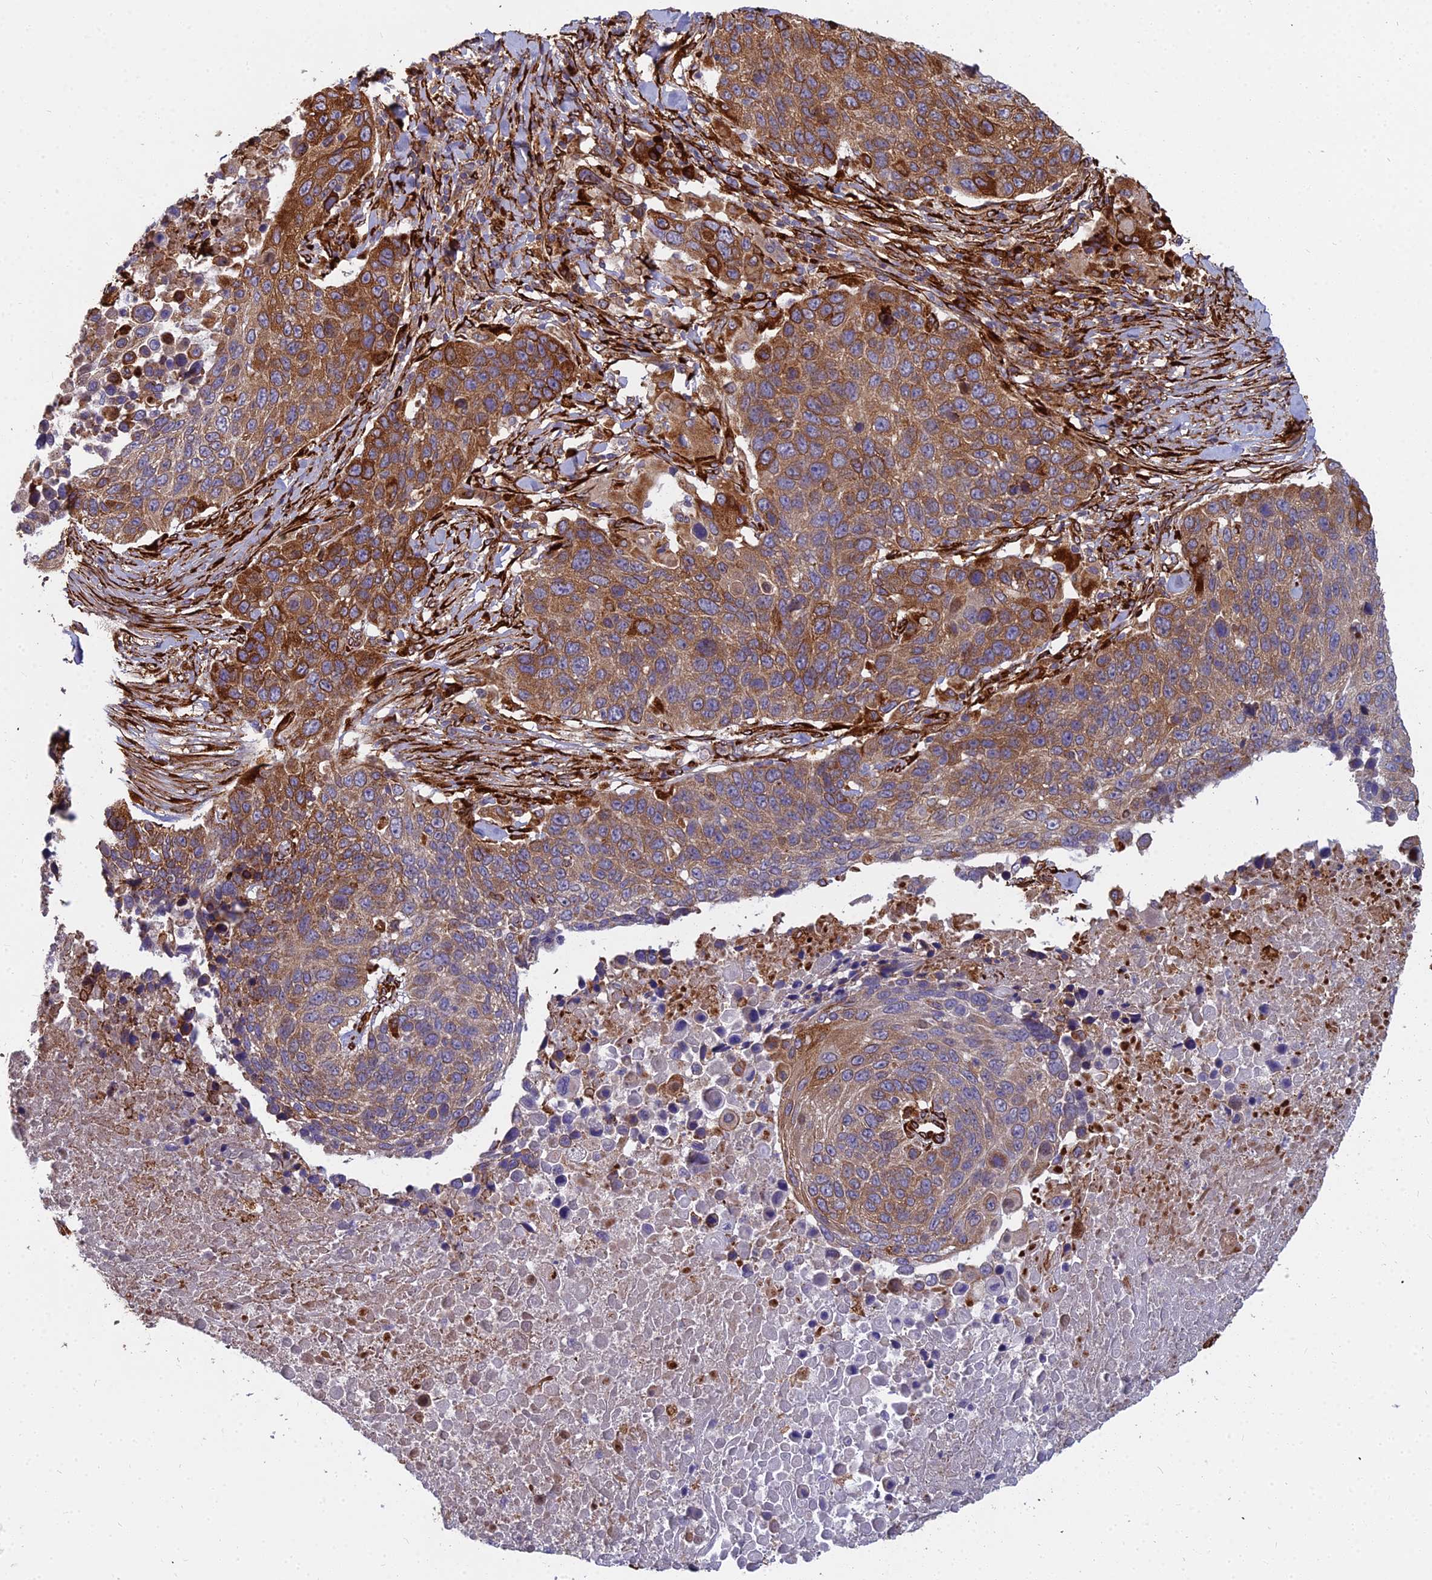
{"staining": {"intensity": "moderate", "quantity": "25%-75%", "location": "cytoplasmic/membranous"}, "tissue": "lung cancer", "cell_type": "Tumor cells", "image_type": "cancer", "snomed": [{"axis": "morphology", "description": "Normal tissue, NOS"}, {"axis": "morphology", "description": "Squamous cell carcinoma, NOS"}, {"axis": "topography", "description": "Lymph node"}, {"axis": "topography", "description": "Lung"}], "caption": "Protein expression by immunohistochemistry shows moderate cytoplasmic/membranous staining in approximately 25%-75% of tumor cells in lung cancer (squamous cell carcinoma). (brown staining indicates protein expression, while blue staining denotes nuclei).", "gene": "NDUFAF7", "patient": {"sex": "male", "age": 66}}